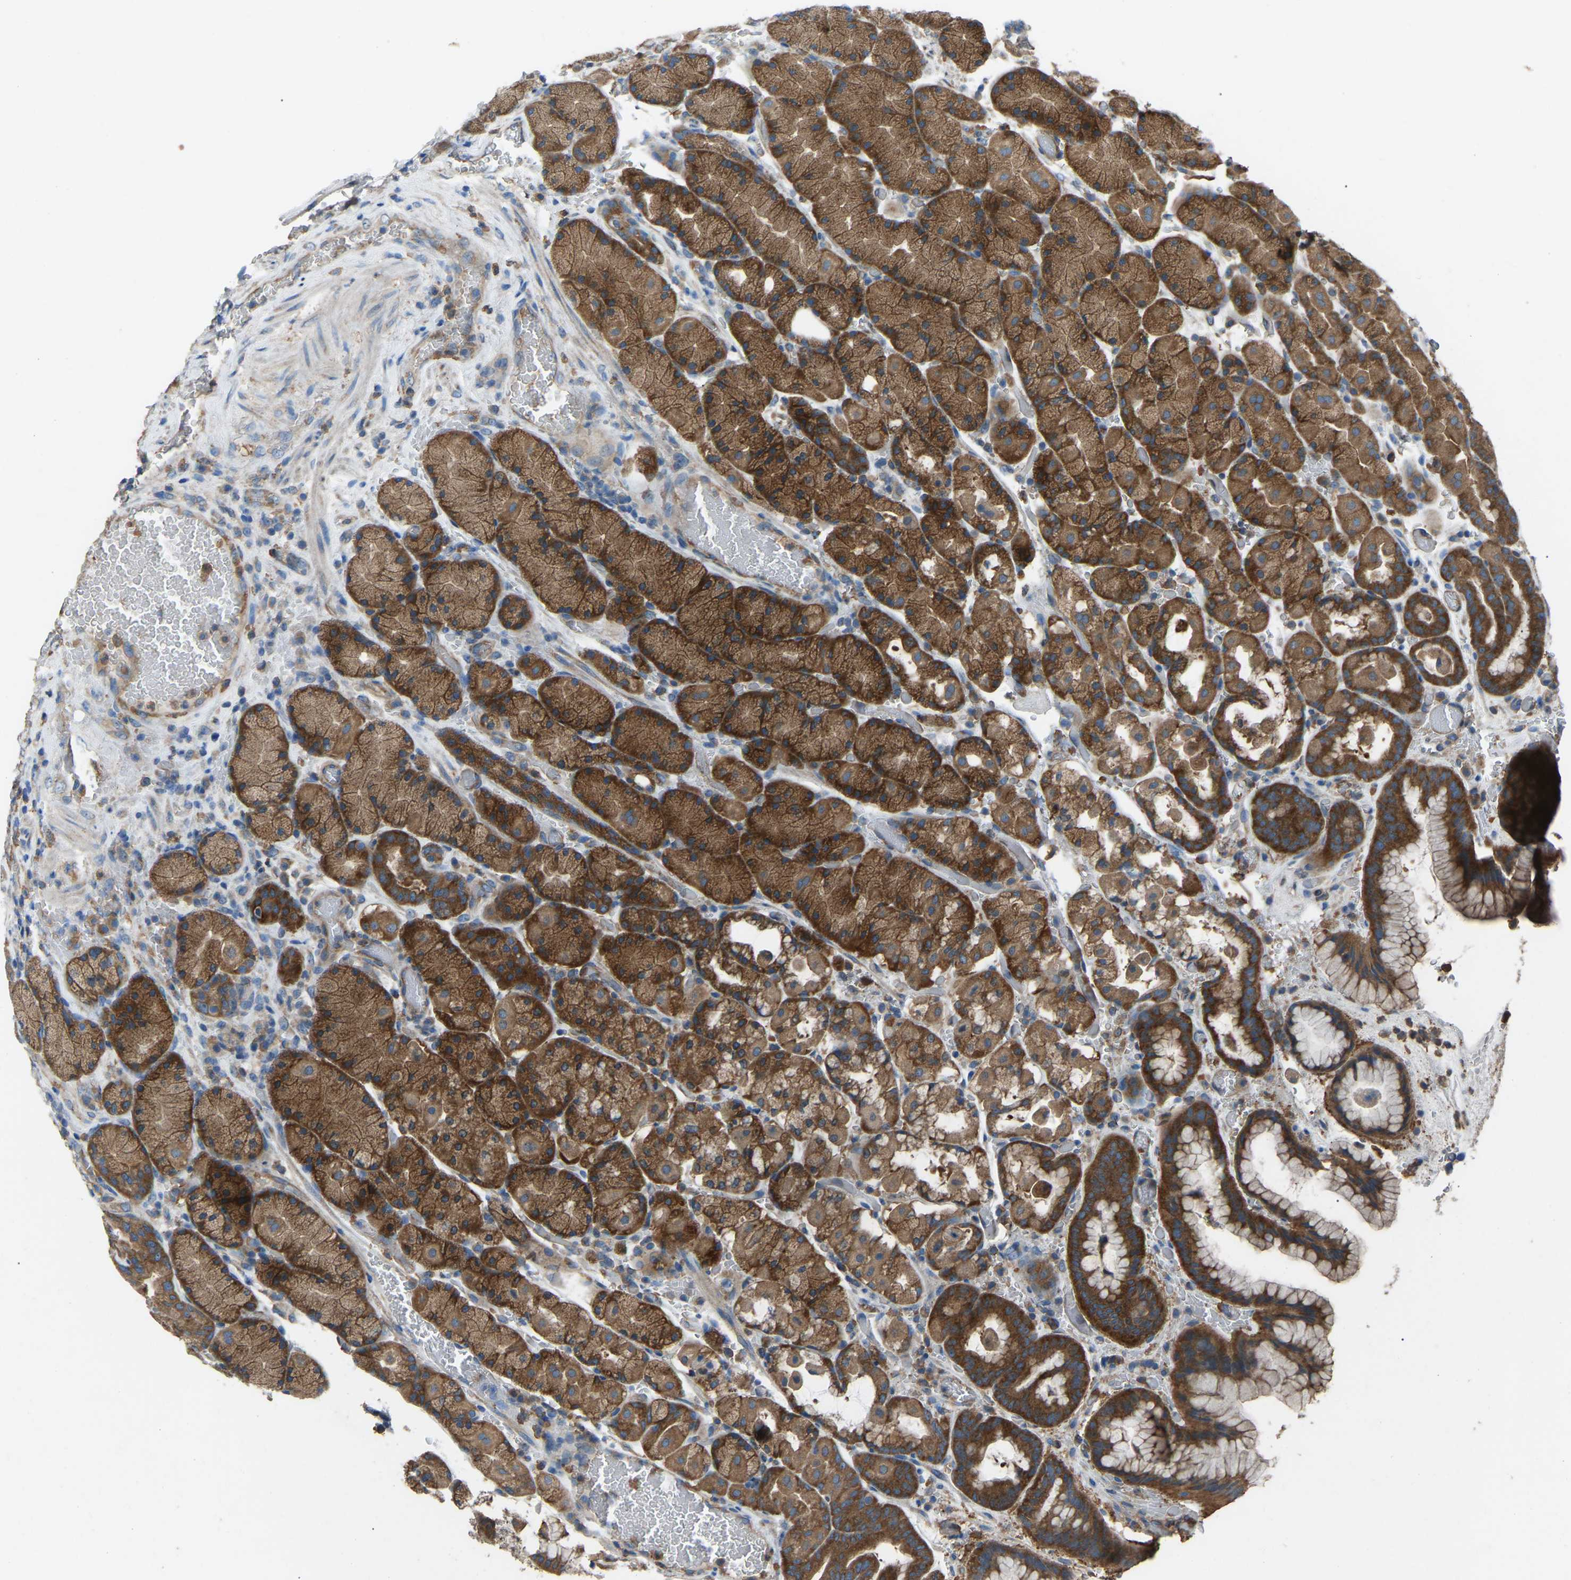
{"staining": {"intensity": "strong", "quantity": ">75%", "location": "cytoplasmic/membranous"}, "tissue": "stomach", "cell_type": "Glandular cells", "image_type": "normal", "snomed": [{"axis": "morphology", "description": "Normal tissue, NOS"}, {"axis": "morphology", "description": "Carcinoid, malignant, NOS"}, {"axis": "topography", "description": "Stomach, upper"}], "caption": "A high-resolution histopathology image shows immunohistochemistry staining of normal stomach, which reveals strong cytoplasmic/membranous positivity in approximately >75% of glandular cells. Nuclei are stained in blue.", "gene": "AIMP1", "patient": {"sex": "male", "age": 39}}